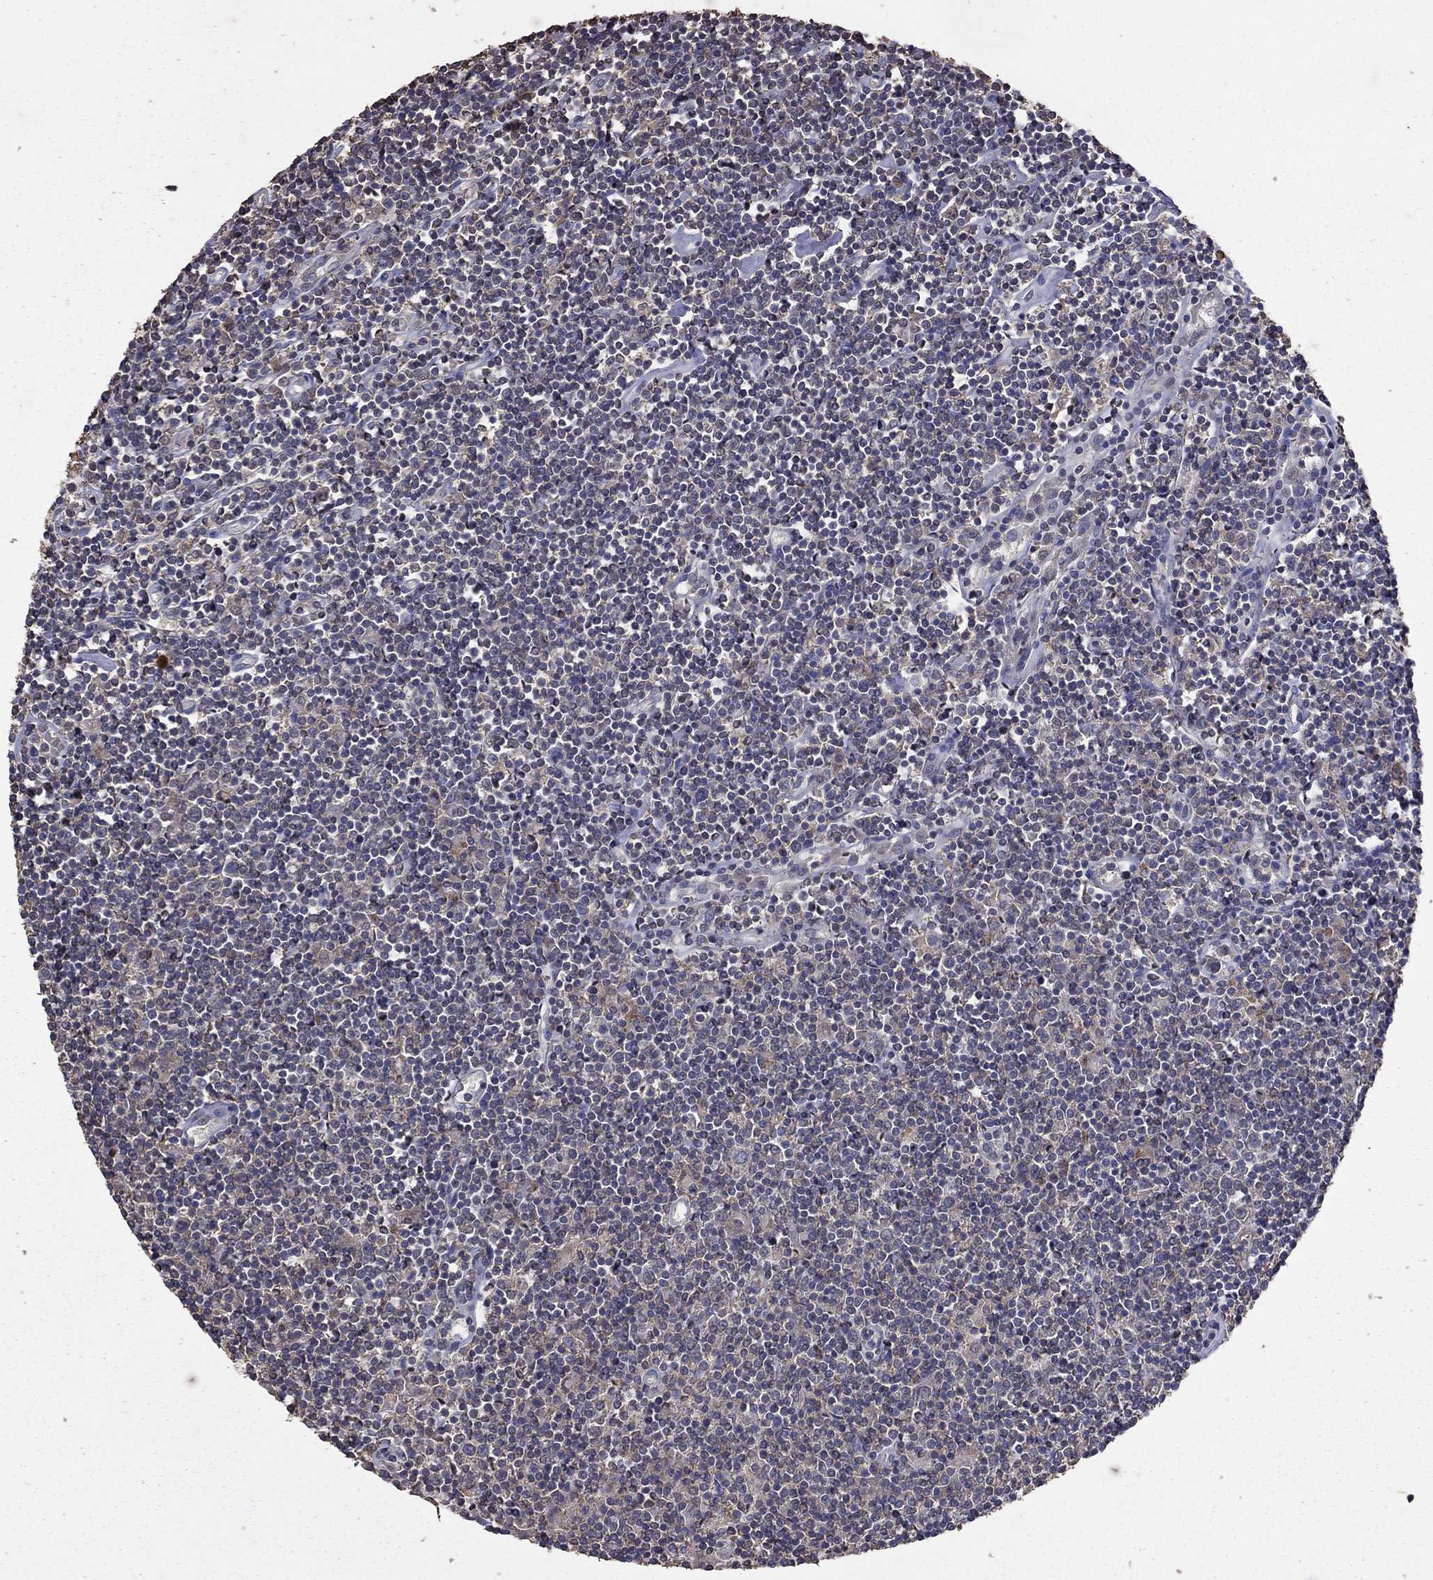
{"staining": {"intensity": "negative", "quantity": "none", "location": "none"}, "tissue": "lymphoma", "cell_type": "Tumor cells", "image_type": "cancer", "snomed": [{"axis": "morphology", "description": "Hodgkin's disease, NOS"}, {"axis": "topography", "description": "Lymph node"}], "caption": "This is an IHC micrograph of human lymphoma. There is no staining in tumor cells.", "gene": "SERPINA5", "patient": {"sex": "male", "age": 40}}